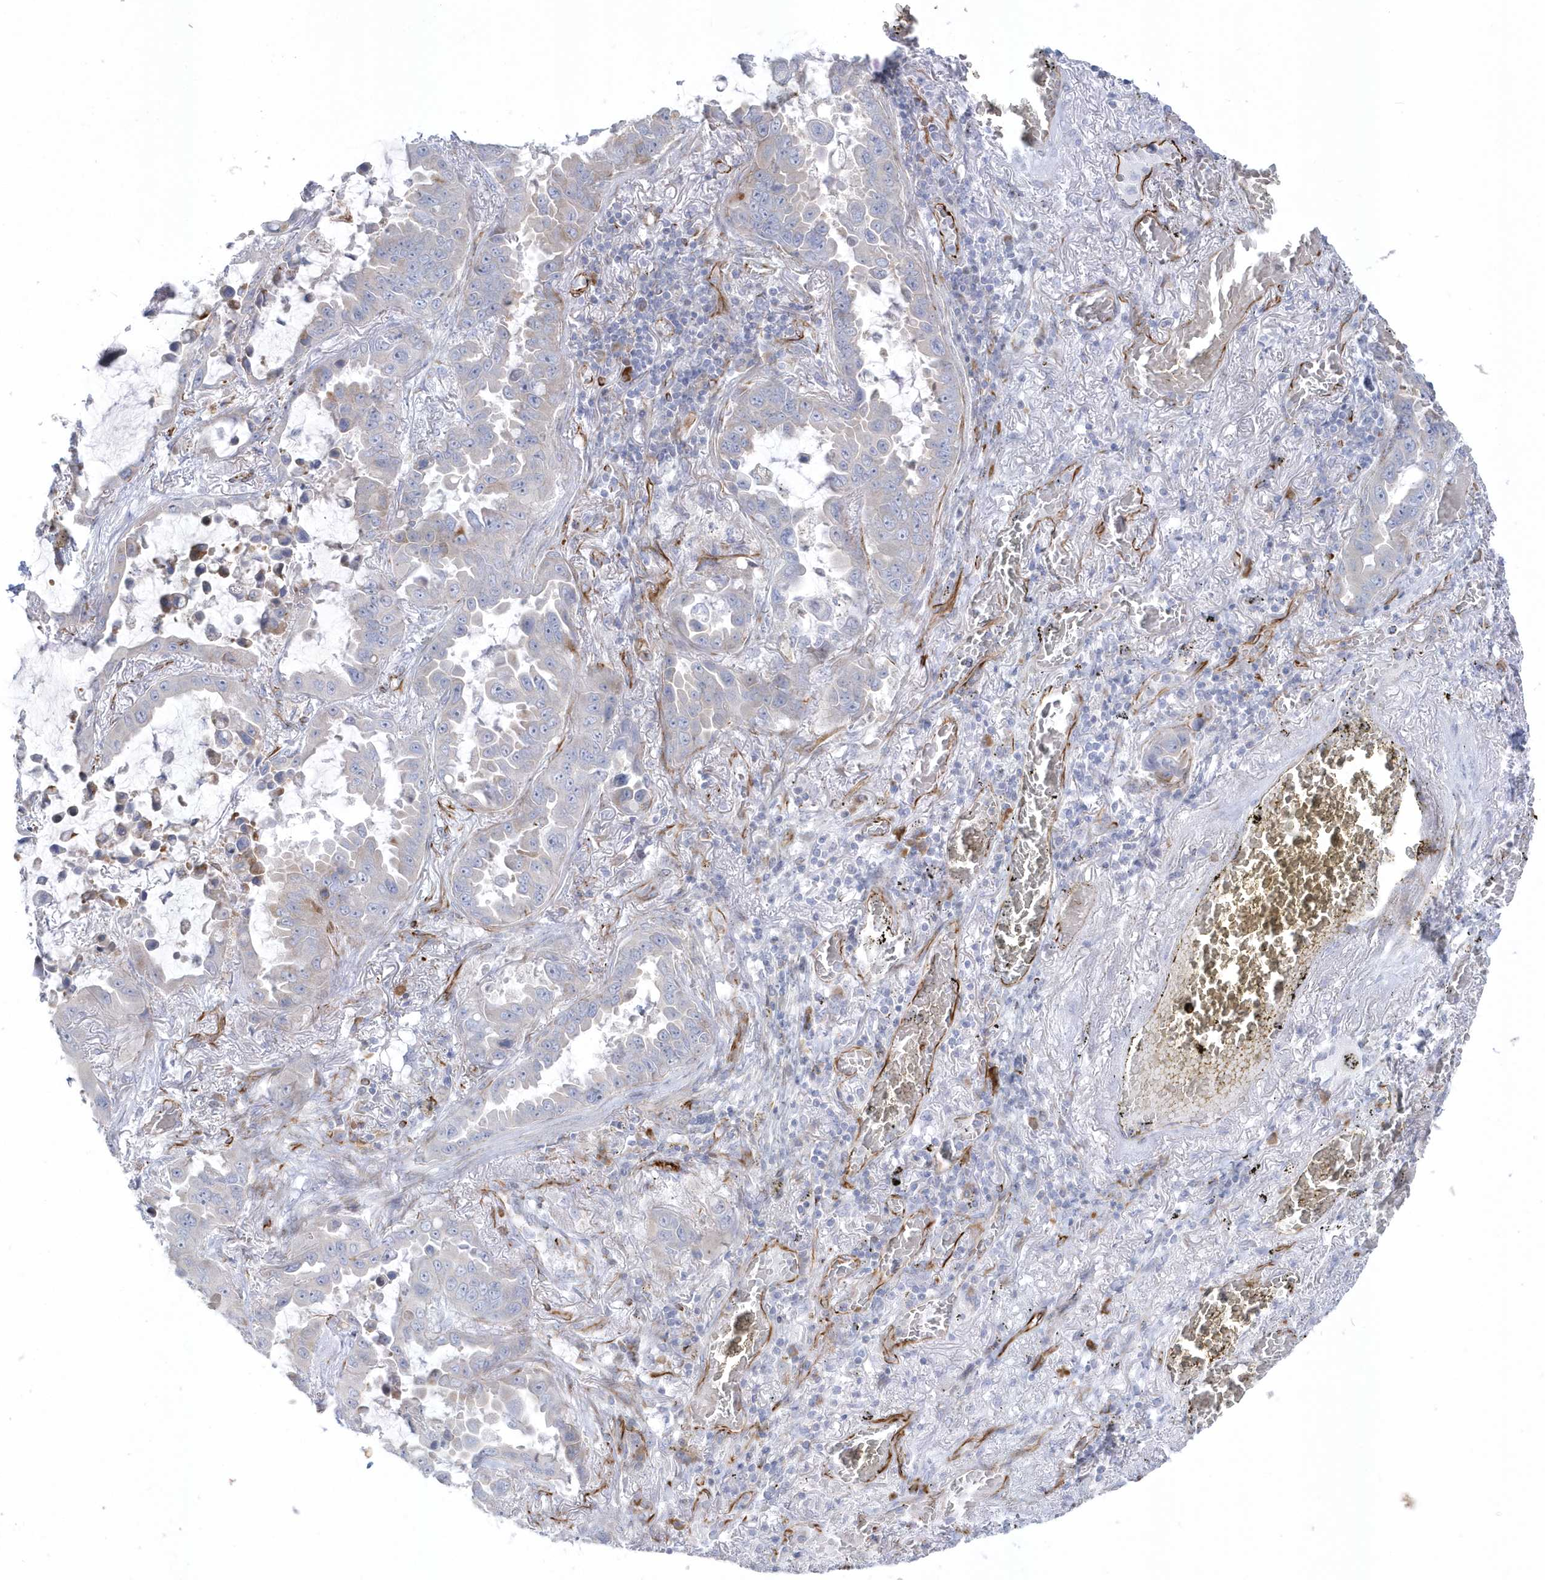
{"staining": {"intensity": "weak", "quantity": "<25%", "location": "cytoplasmic/membranous"}, "tissue": "lung cancer", "cell_type": "Tumor cells", "image_type": "cancer", "snomed": [{"axis": "morphology", "description": "Adenocarcinoma, NOS"}, {"axis": "topography", "description": "Lung"}], "caption": "The image reveals no staining of tumor cells in lung cancer.", "gene": "PPIL6", "patient": {"sex": "male", "age": 64}}